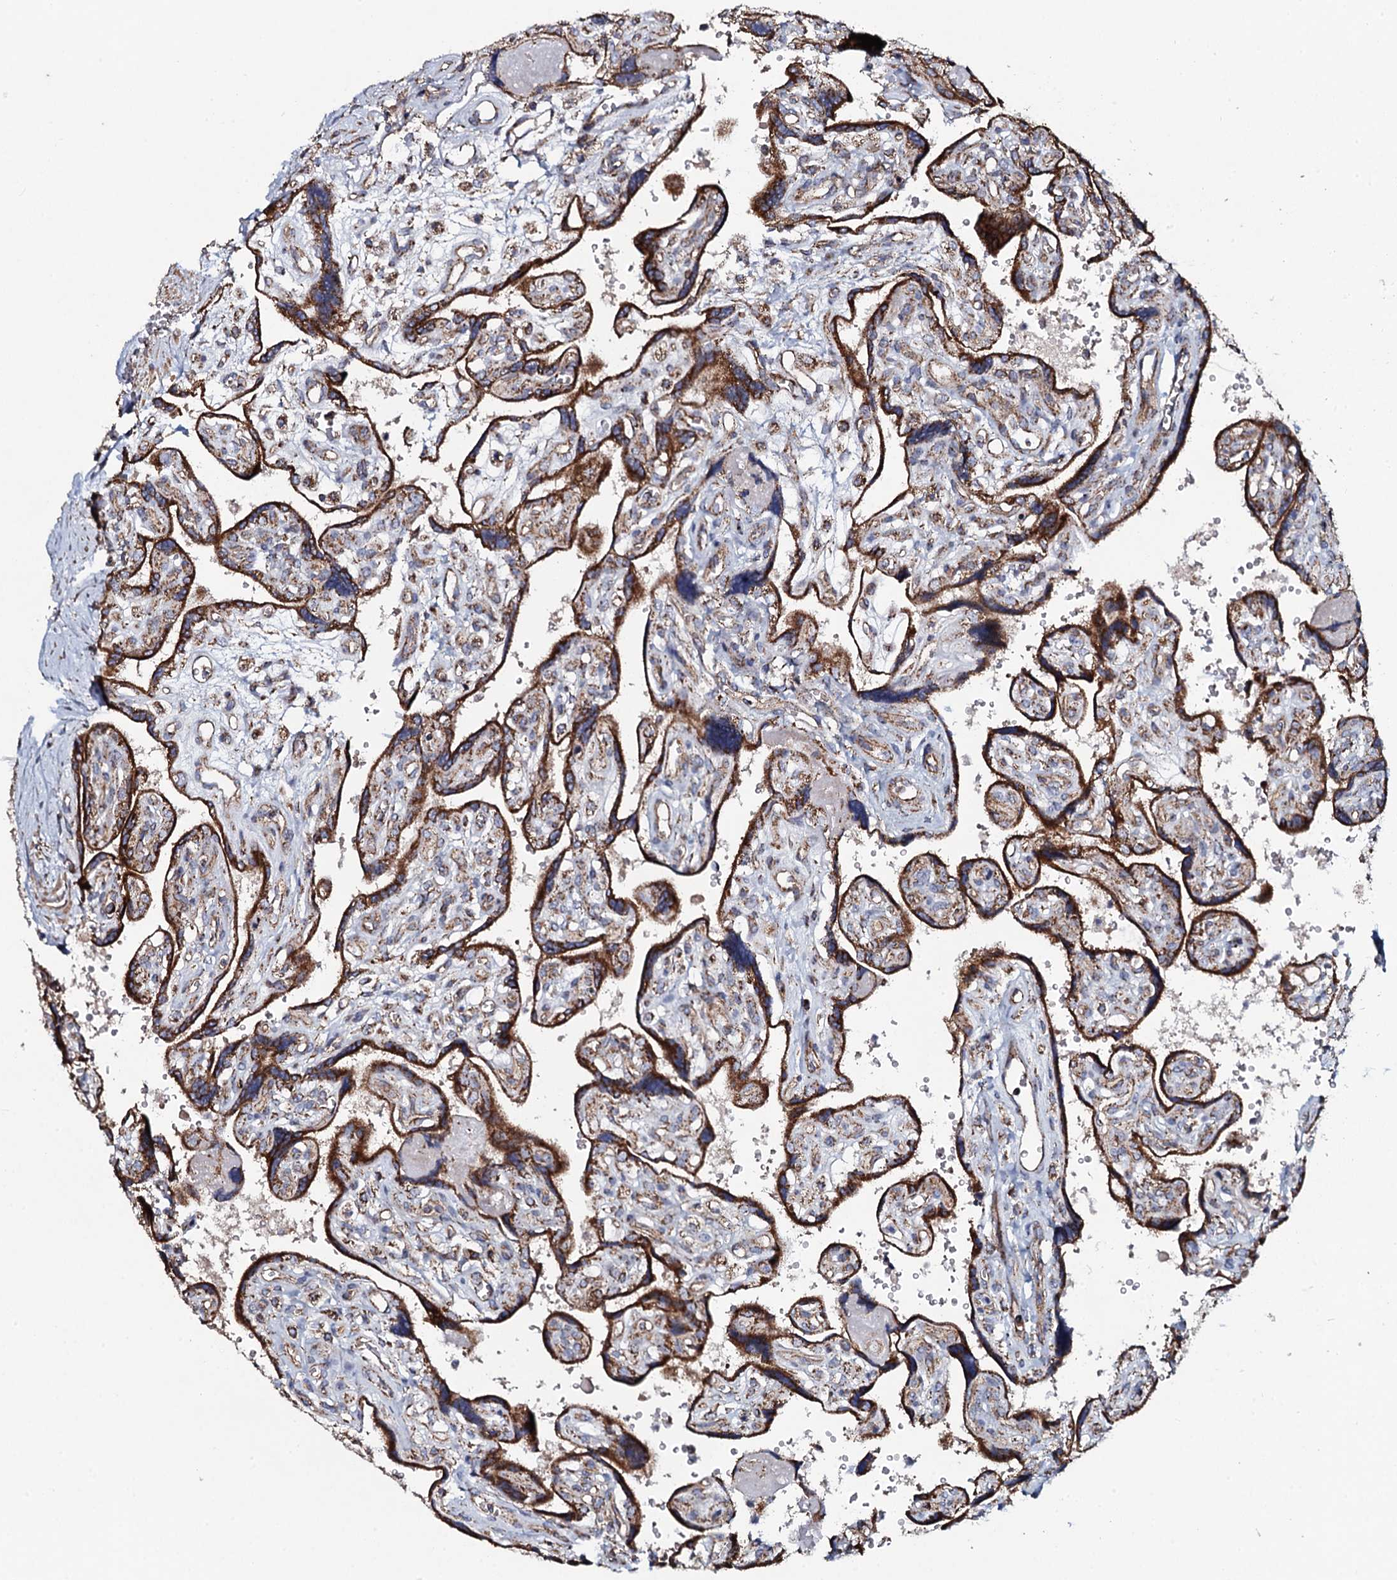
{"staining": {"intensity": "strong", "quantity": ">75%", "location": "cytoplasmic/membranous"}, "tissue": "placenta", "cell_type": "Trophoblastic cells", "image_type": "normal", "snomed": [{"axis": "morphology", "description": "Normal tissue, NOS"}, {"axis": "topography", "description": "Placenta"}], "caption": "Immunohistochemical staining of normal human placenta demonstrates >75% levels of strong cytoplasmic/membranous protein positivity in approximately >75% of trophoblastic cells. Using DAB (brown) and hematoxylin (blue) stains, captured at high magnification using brightfield microscopy.", "gene": "EVC2", "patient": {"sex": "female", "age": 39}}